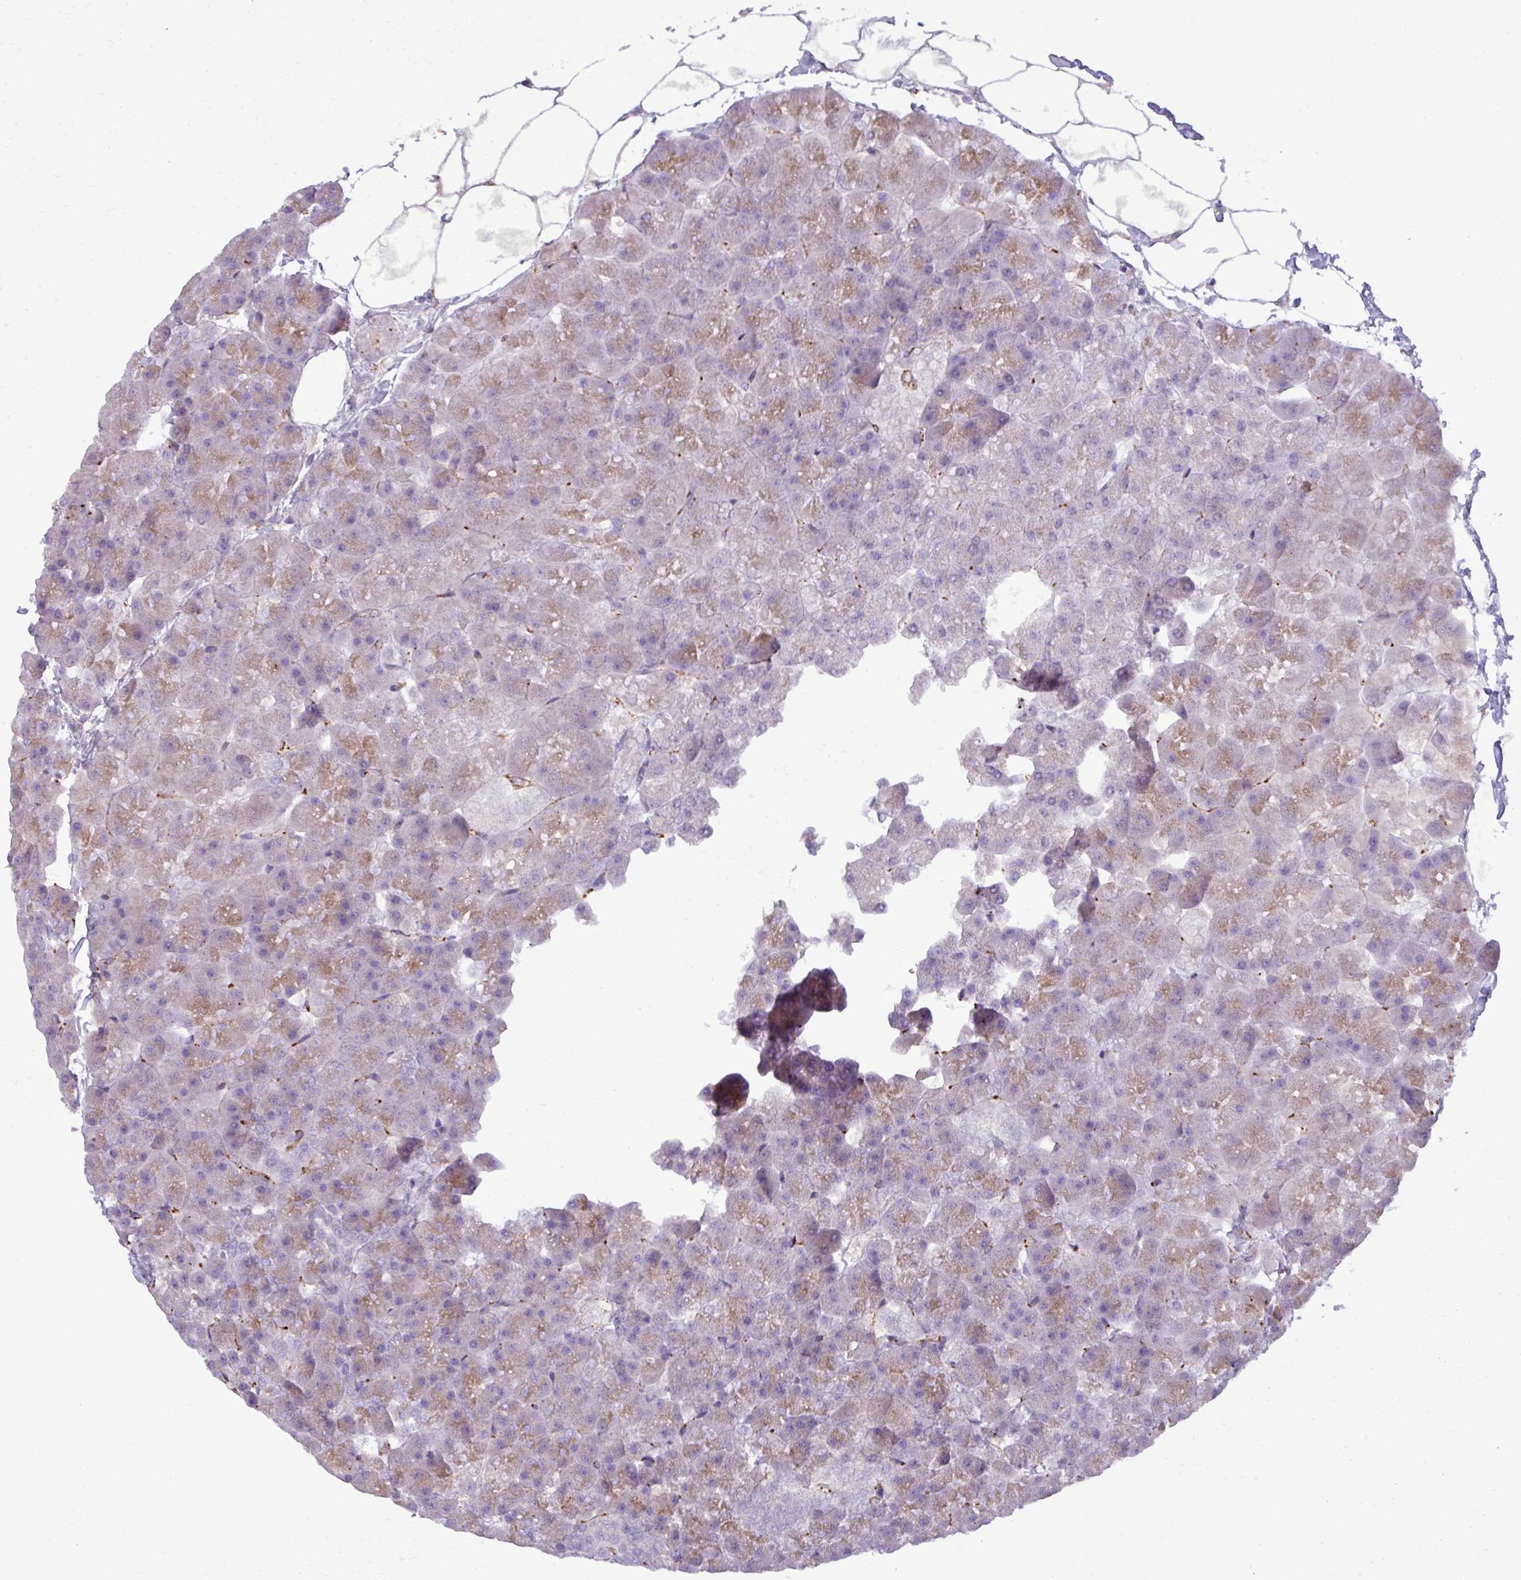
{"staining": {"intensity": "strong", "quantity": "<25%", "location": "cytoplasmic/membranous"}, "tissue": "pancreas", "cell_type": "Exocrine glandular cells", "image_type": "normal", "snomed": [{"axis": "morphology", "description": "Normal tissue, NOS"}, {"axis": "topography", "description": "Pancreas"}], "caption": "Immunohistochemistry (IHC) of normal pancreas reveals medium levels of strong cytoplasmic/membranous staining in about <25% of exocrine glandular cells. Immunohistochemistry stains the protein of interest in brown and the nuclei are stained blue.", "gene": "CD248", "patient": {"sex": "male", "age": 35}}